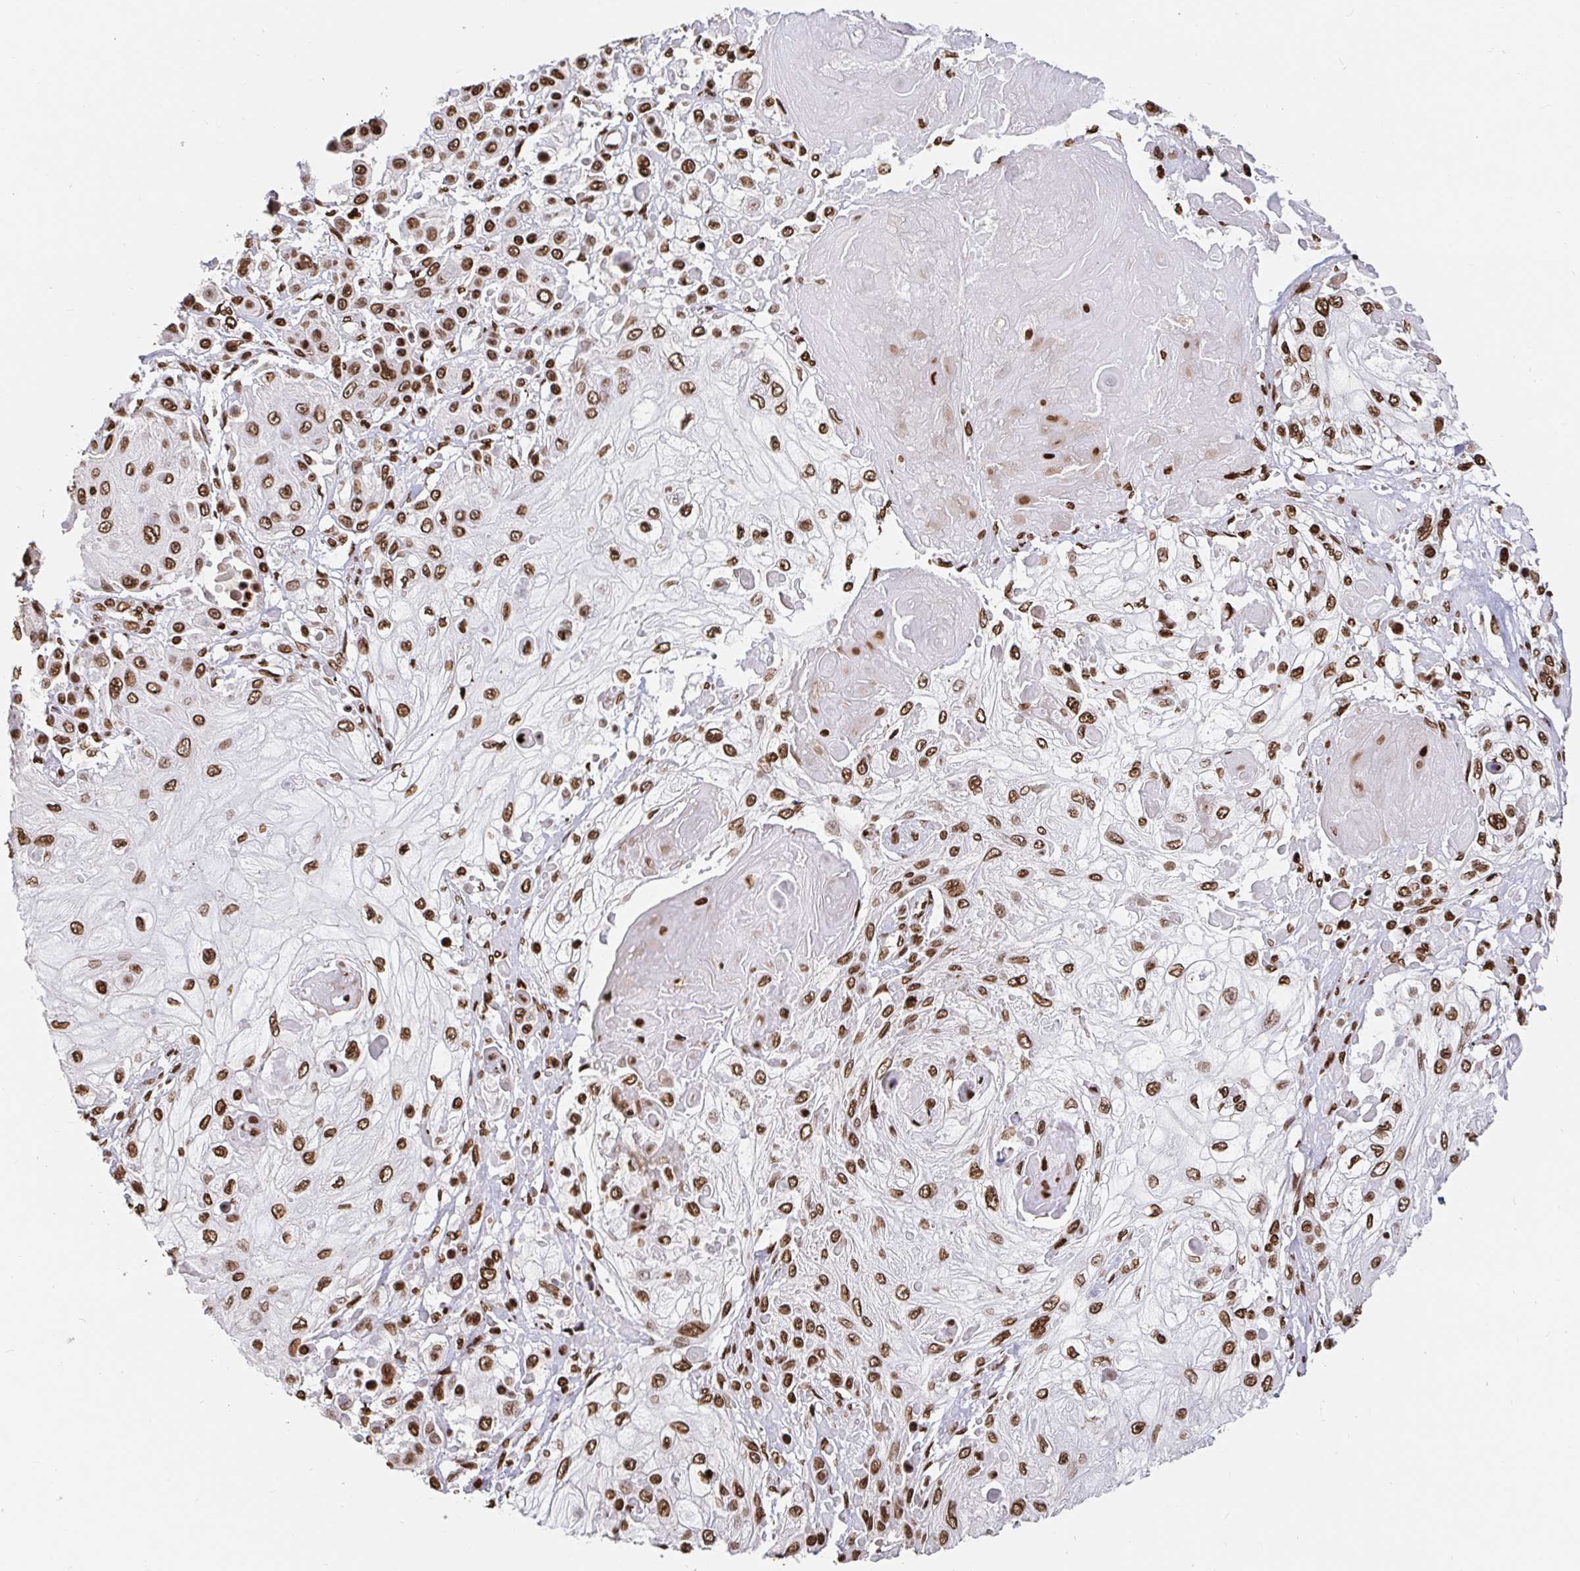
{"staining": {"intensity": "moderate", "quantity": ">75%", "location": "nuclear"}, "tissue": "skin cancer", "cell_type": "Tumor cells", "image_type": "cancer", "snomed": [{"axis": "morphology", "description": "Squamous cell carcinoma, NOS"}, {"axis": "topography", "description": "Skin"}], "caption": "IHC image of neoplastic tissue: skin cancer stained using immunohistochemistry (IHC) exhibits medium levels of moderate protein expression localized specifically in the nuclear of tumor cells, appearing as a nuclear brown color.", "gene": "H2BC5", "patient": {"sex": "male", "age": 67}}